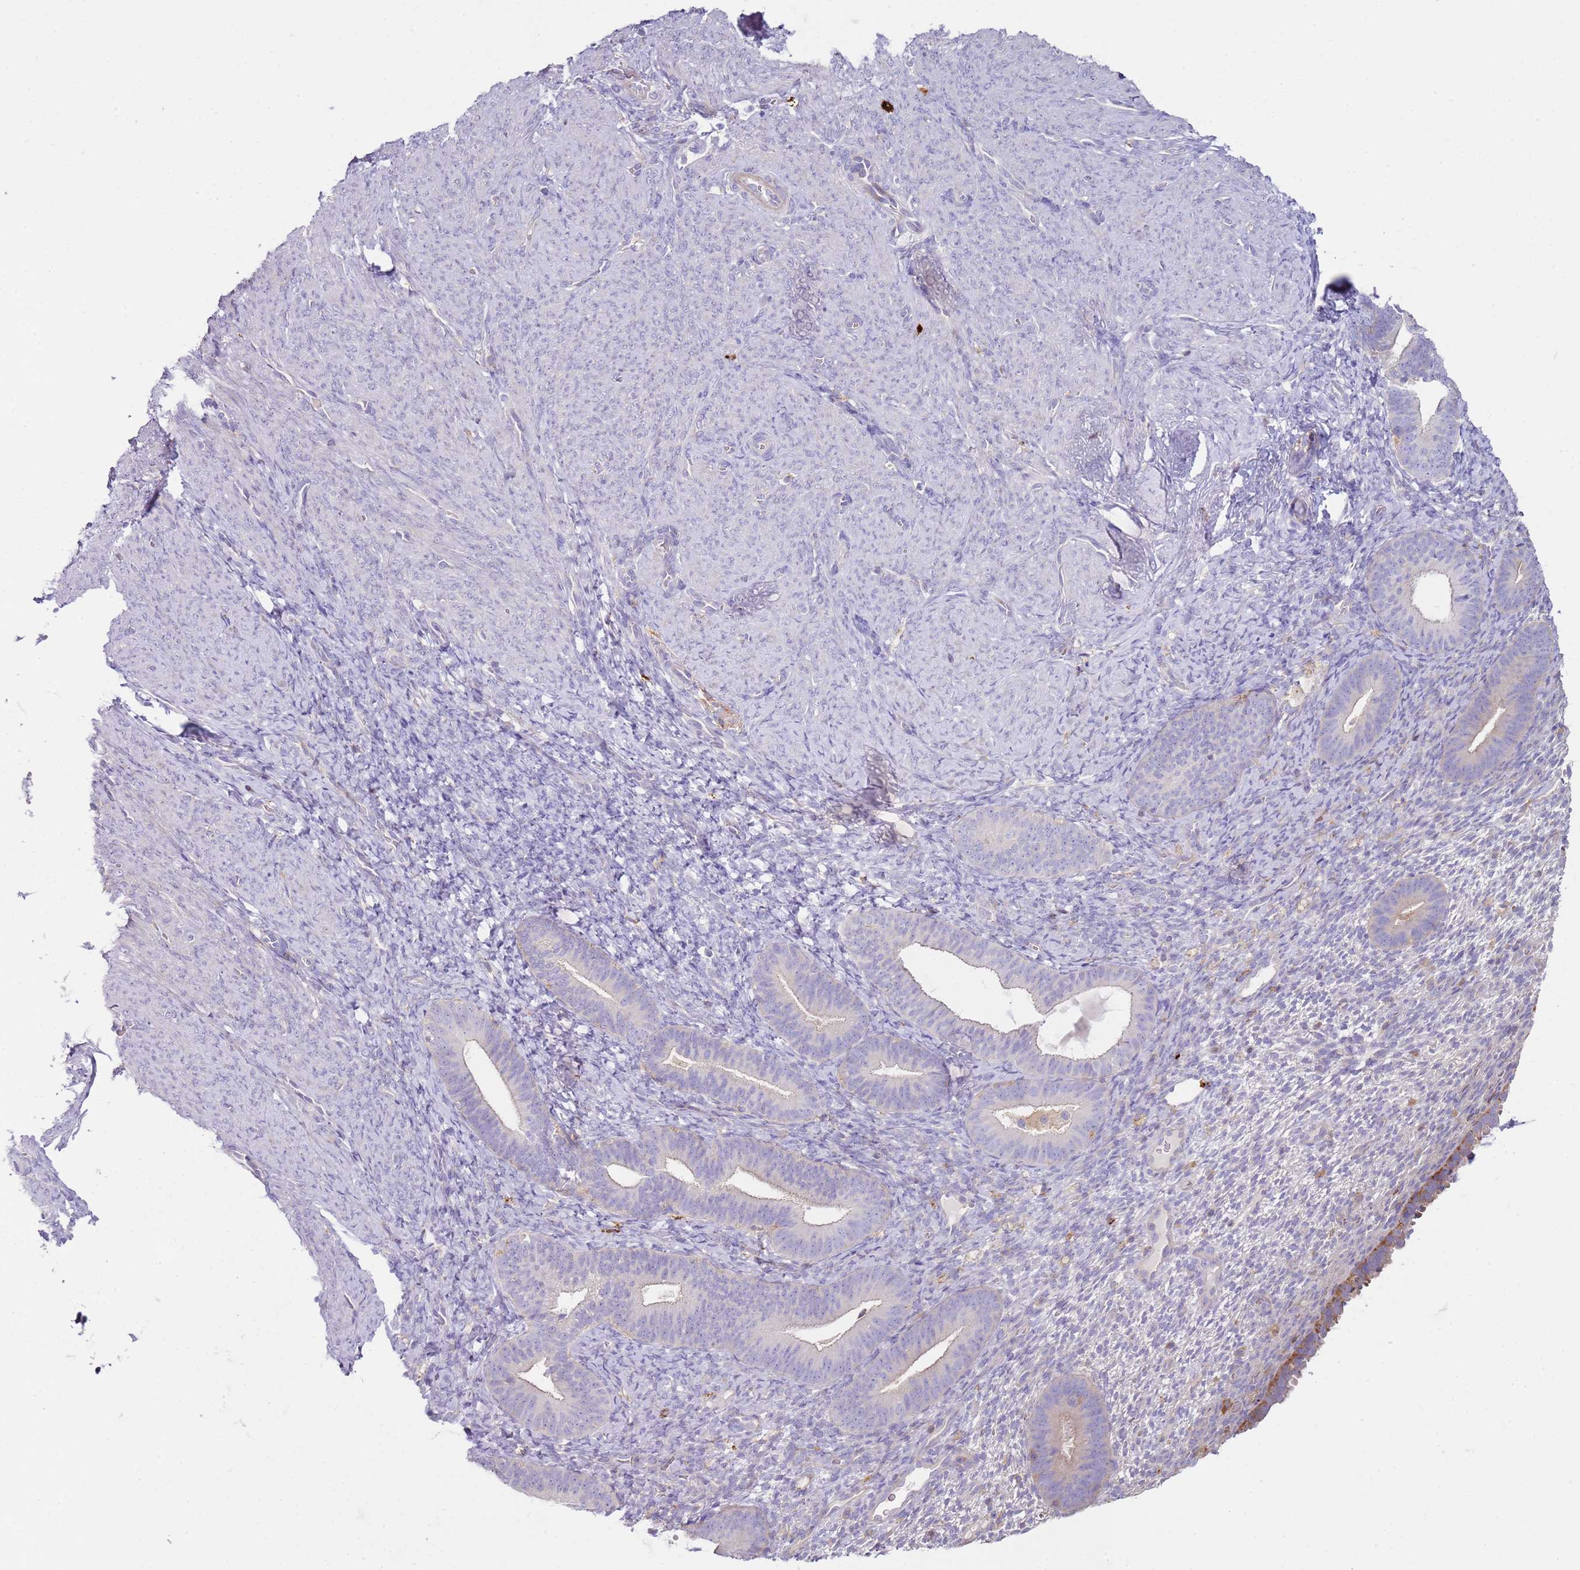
{"staining": {"intensity": "negative", "quantity": "none", "location": "none"}, "tissue": "endometrium", "cell_type": "Cells in endometrial stroma", "image_type": "normal", "snomed": [{"axis": "morphology", "description": "Normal tissue, NOS"}, {"axis": "topography", "description": "Endometrium"}], "caption": "Human endometrium stained for a protein using IHC demonstrates no staining in cells in endometrial stroma.", "gene": "FPR1", "patient": {"sex": "female", "age": 65}}